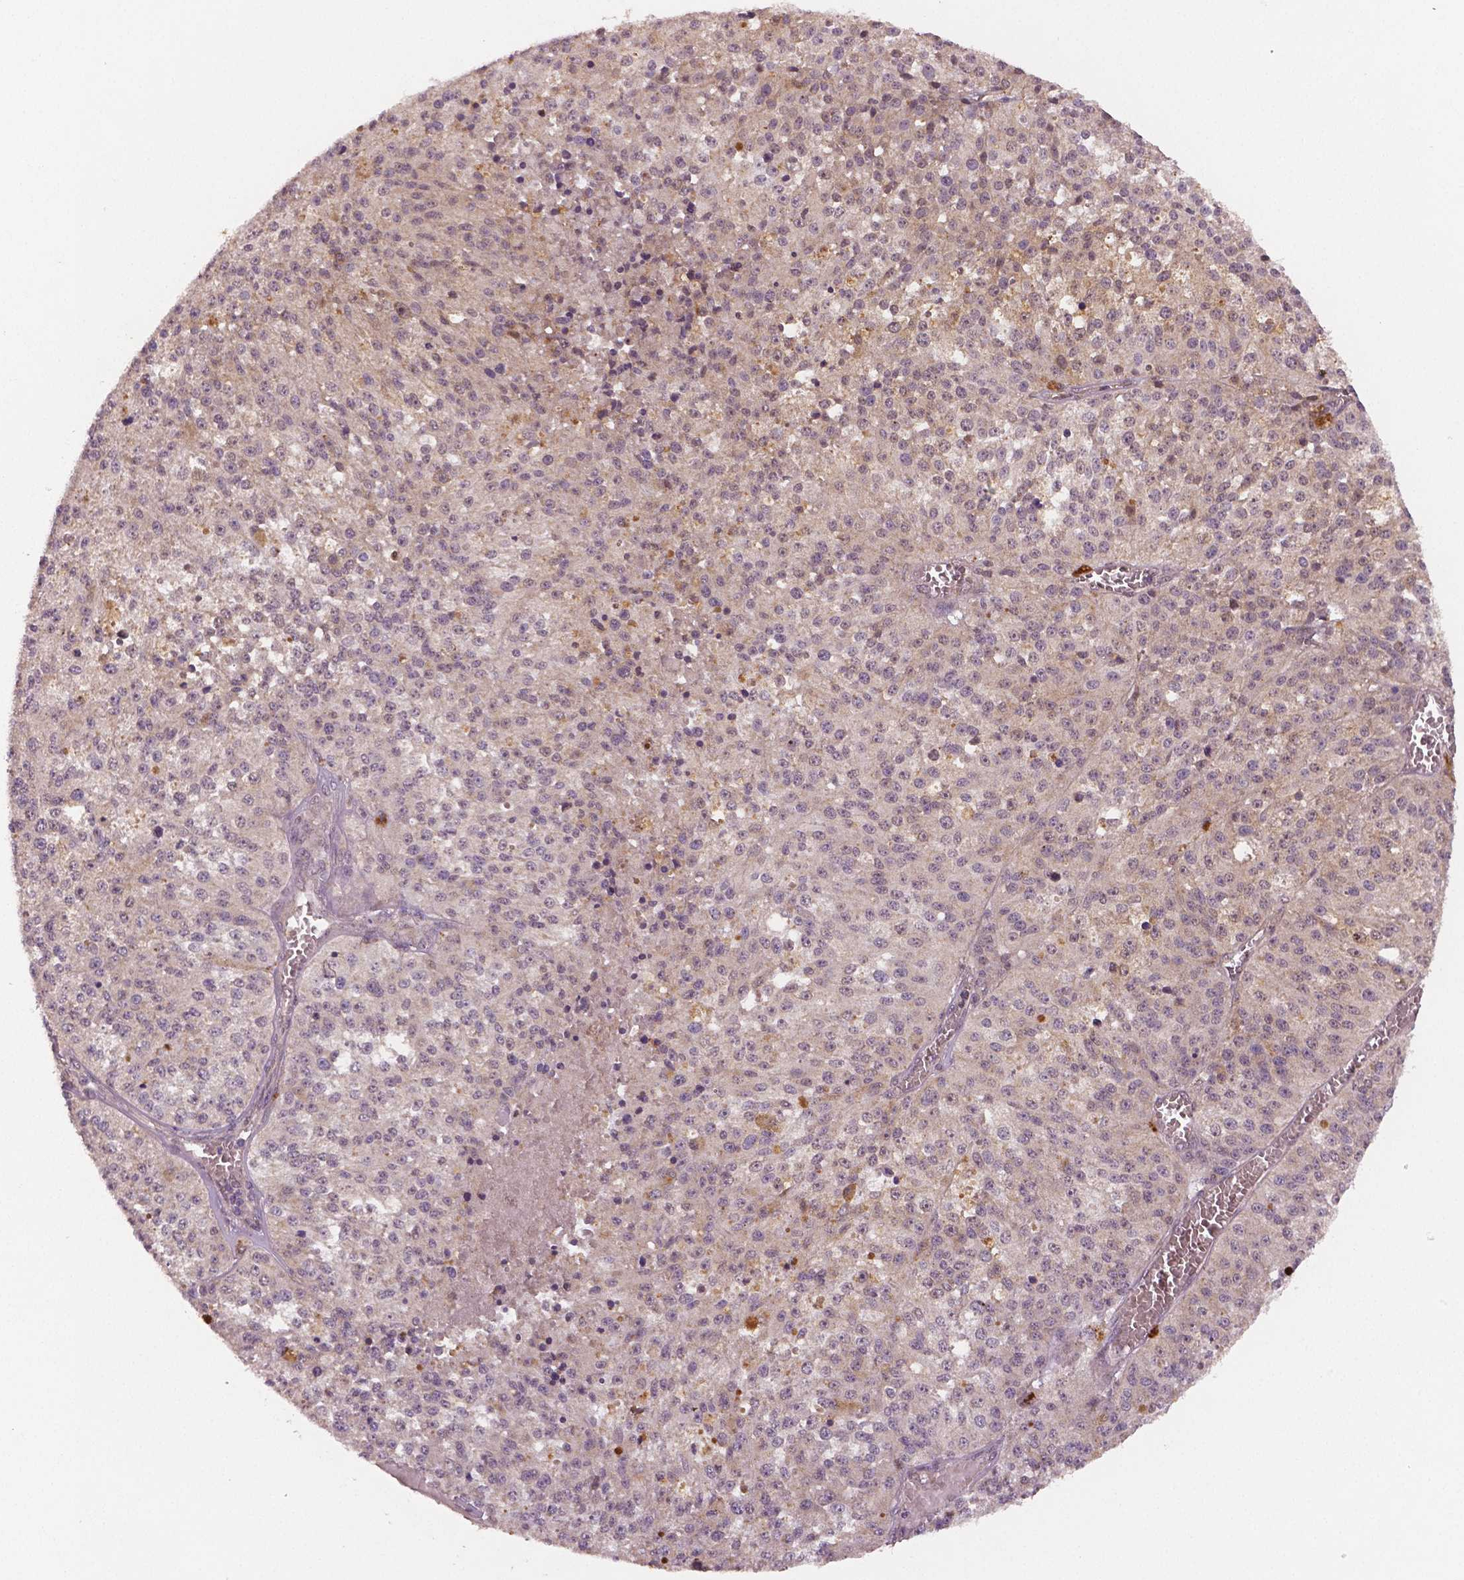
{"staining": {"intensity": "negative", "quantity": "none", "location": "none"}, "tissue": "melanoma", "cell_type": "Tumor cells", "image_type": "cancer", "snomed": [{"axis": "morphology", "description": "Malignant melanoma, Metastatic site"}, {"axis": "topography", "description": "Lymph node"}], "caption": "Human malignant melanoma (metastatic site) stained for a protein using IHC demonstrates no staining in tumor cells.", "gene": "STAT3", "patient": {"sex": "female", "age": 64}}